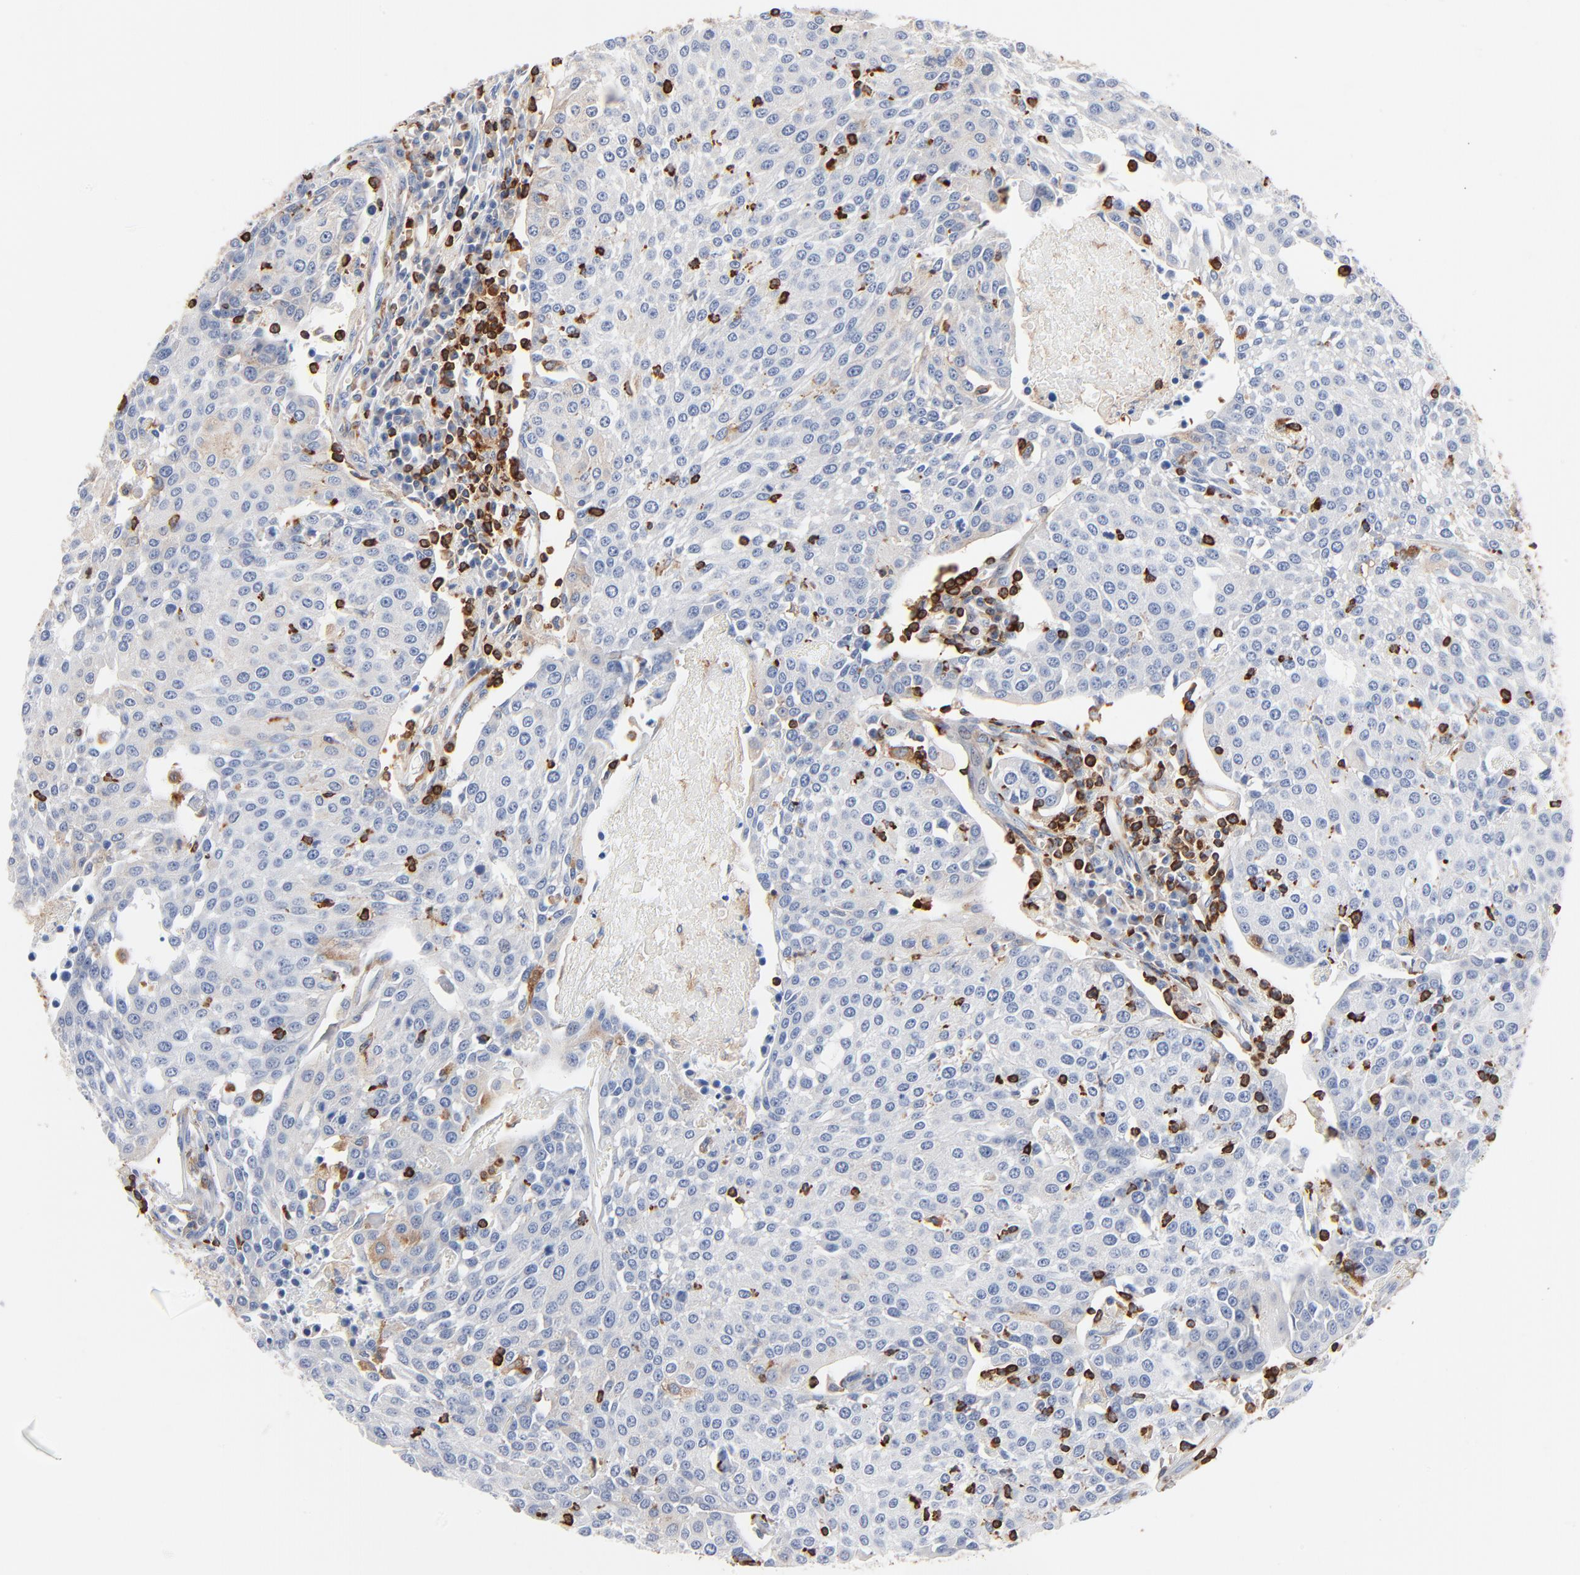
{"staining": {"intensity": "negative", "quantity": "none", "location": "none"}, "tissue": "urothelial cancer", "cell_type": "Tumor cells", "image_type": "cancer", "snomed": [{"axis": "morphology", "description": "Urothelial carcinoma, High grade"}, {"axis": "topography", "description": "Urinary bladder"}], "caption": "A histopathology image of urothelial carcinoma (high-grade) stained for a protein shows no brown staining in tumor cells.", "gene": "SH3KBP1", "patient": {"sex": "female", "age": 85}}